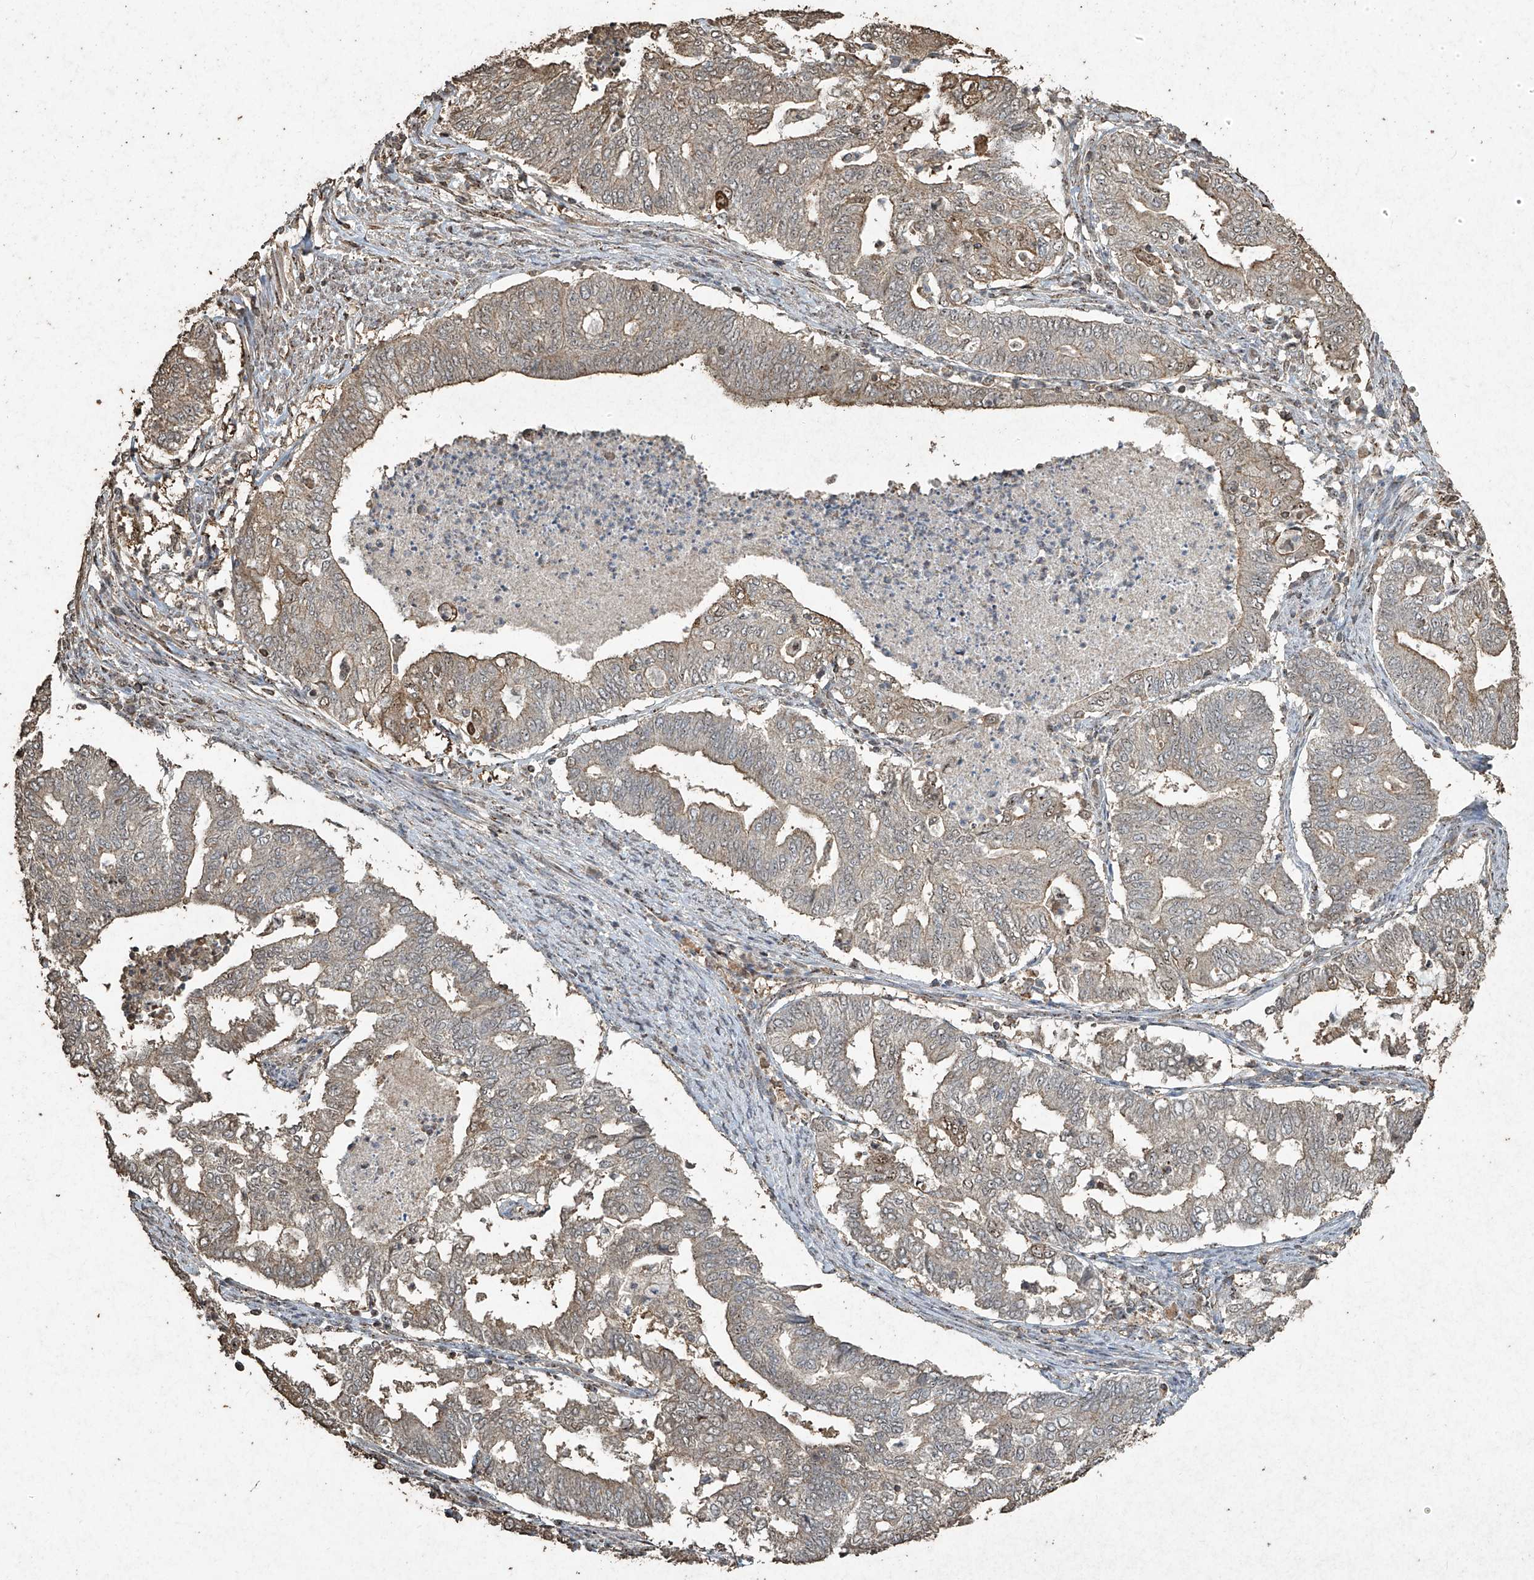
{"staining": {"intensity": "negative", "quantity": "none", "location": "none"}, "tissue": "endometrial cancer", "cell_type": "Tumor cells", "image_type": "cancer", "snomed": [{"axis": "morphology", "description": "Adenocarcinoma, NOS"}, {"axis": "topography", "description": "Endometrium"}], "caption": "Immunohistochemical staining of adenocarcinoma (endometrial) reveals no significant expression in tumor cells.", "gene": "ERBB3", "patient": {"sex": "female", "age": 79}}